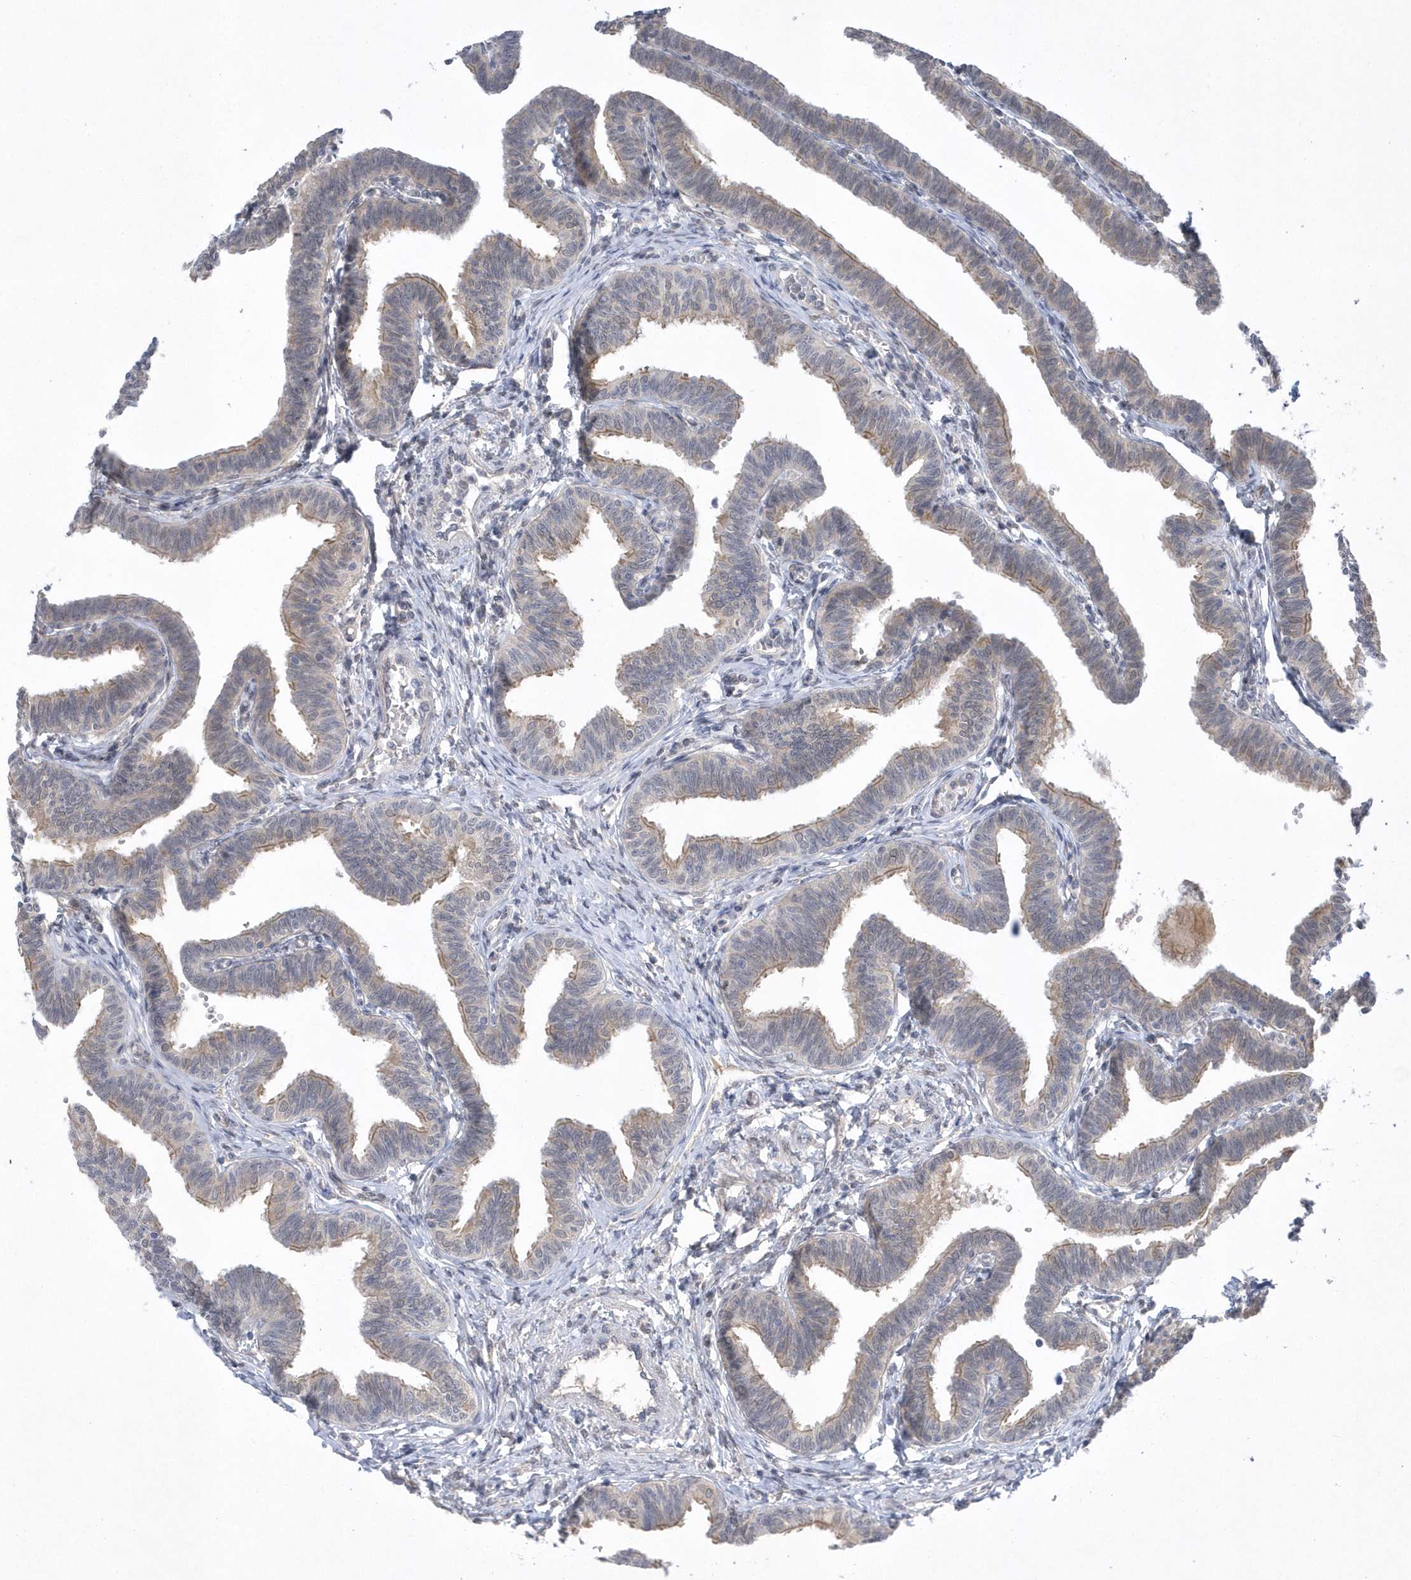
{"staining": {"intensity": "weak", "quantity": "25%-75%", "location": "cytoplasmic/membranous"}, "tissue": "fallopian tube", "cell_type": "Glandular cells", "image_type": "normal", "snomed": [{"axis": "morphology", "description": "Normal tissue, NOS"}, {"axis": "topography", "description": "Fallopian tube"}, {"axis": "topography", "description": "Ovary"}], "caption": "Protein analysis of normal fallopian tube shows weak cytoplasmic/membranous staining in approximately 25%-75% of glandular cells. Nuclei are stained in blue.", "gene": "ZC3H12D", "patient": {"sex": "female", "age": 23}}